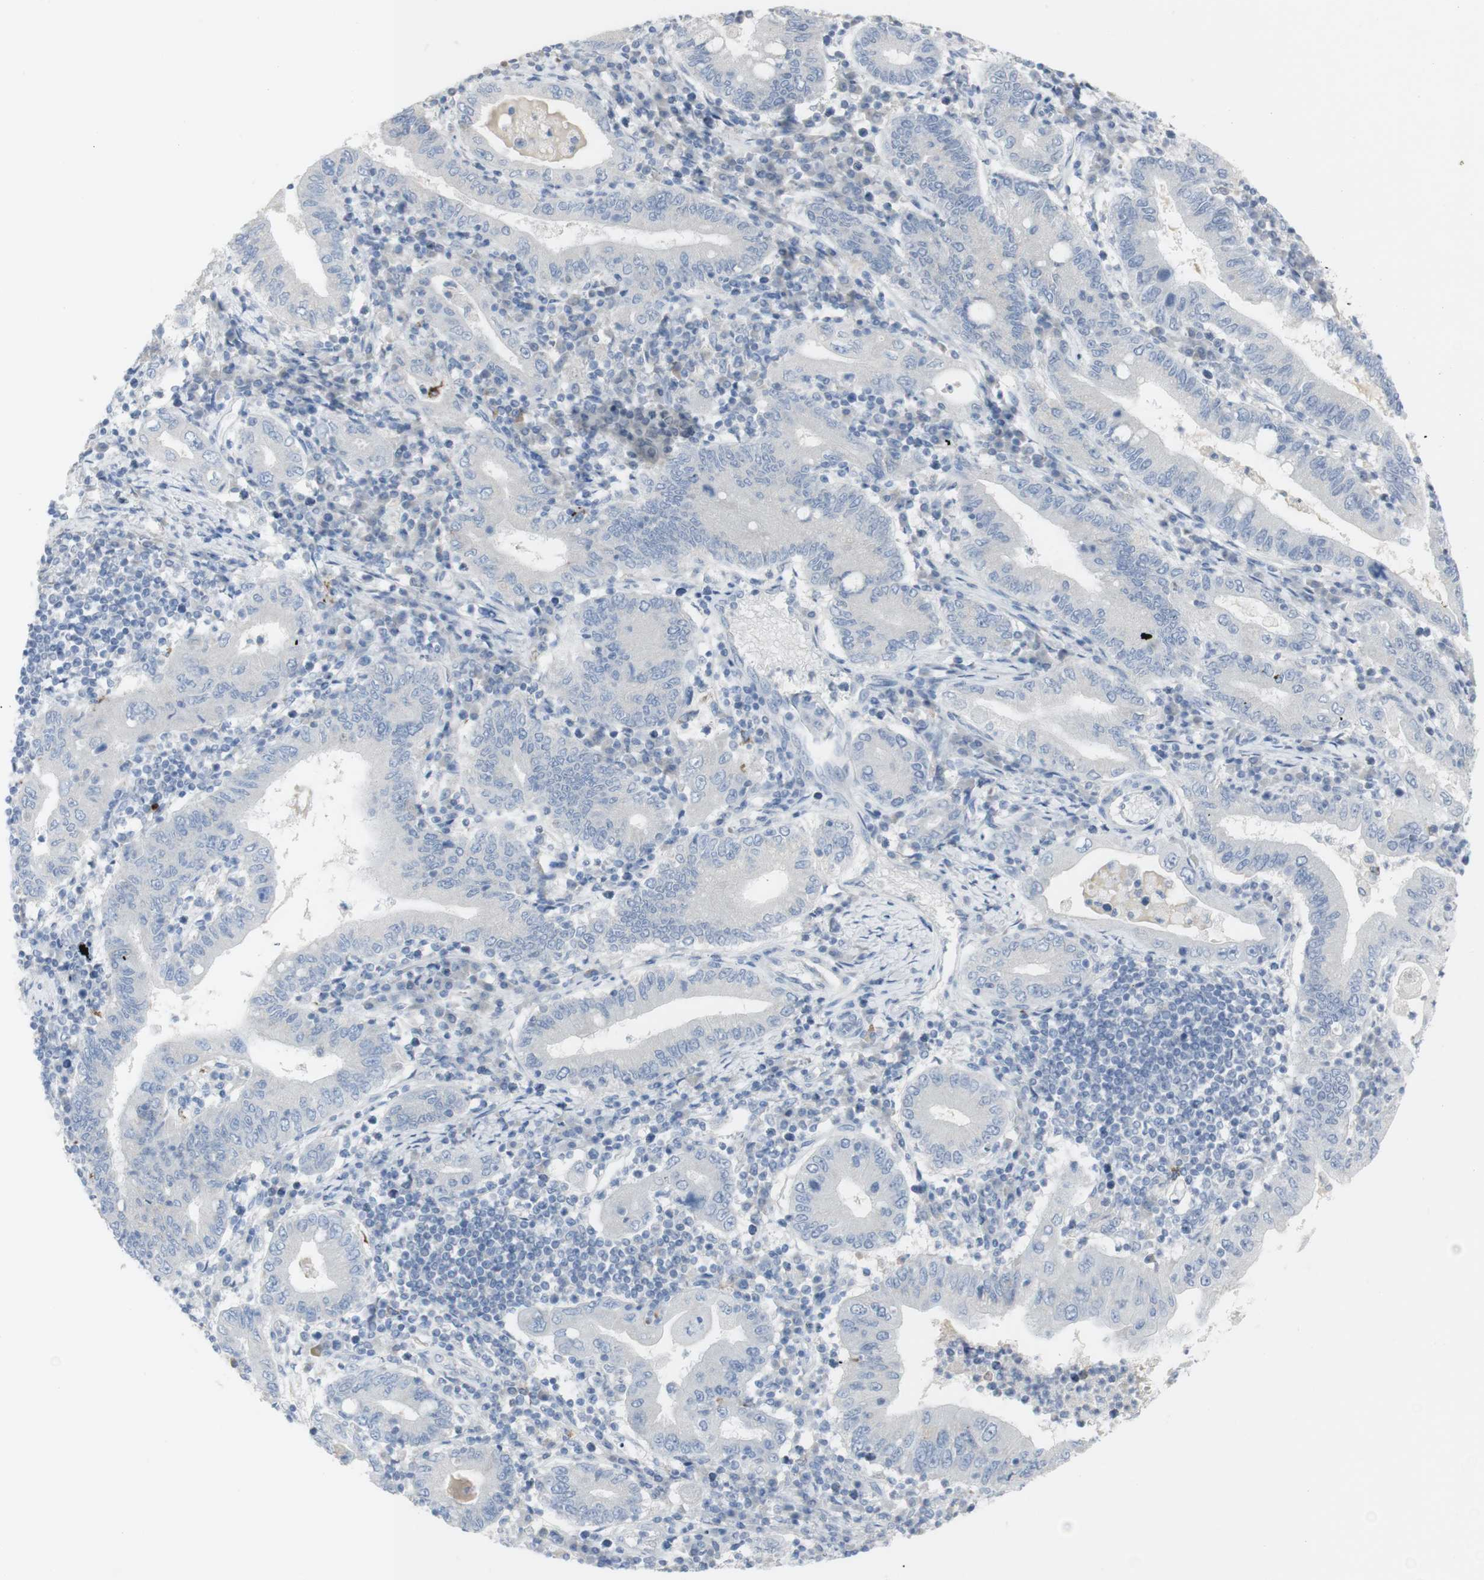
{"staining": {"intensity": "negative", "quantity": "none", "location": "none"}, "tissue": "stomach cancer", "cell_type": "Tumor cells", "image_type": "cancer", "snomed": [{"axis": "morphology", "description": "Normal tissue, NOS"}, {"axis": "morphology", "description": "Adenocarcinoma, NOS"}, {"axis": "topography", "description": "Esophagus"}, {"axis": "topography", "description": "Stomach, upper"}, {"axis": "topography", "description": "Peripheral nerve tissue"}], "caption": "Immunohistochemical staining of stomach cancer exhibits no significant staining in tumor cells.", "gene": "CD207", "patient": {"sex": "male", "age": 62}}